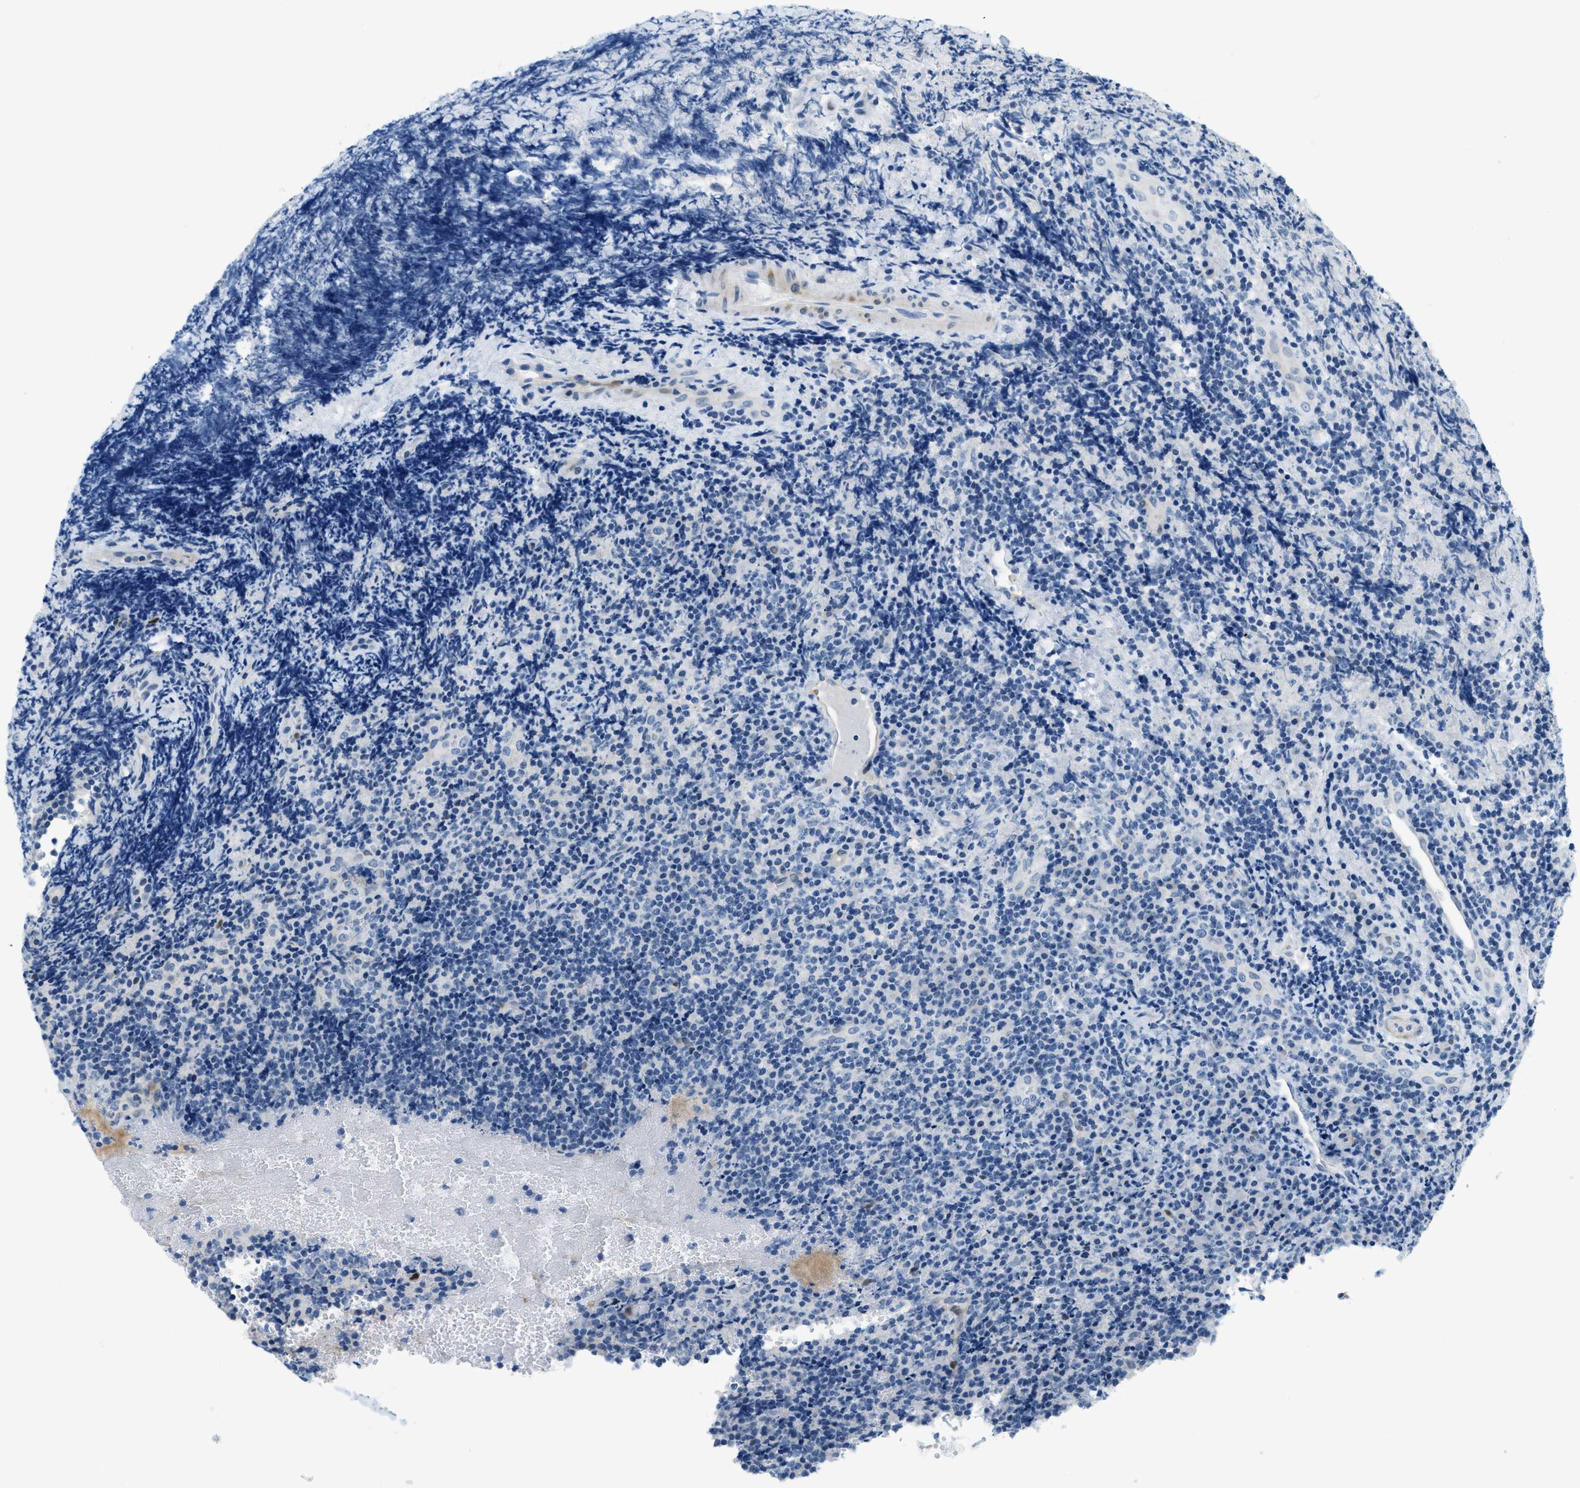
{"staining": {"intensity": "negative", "quantity": "none", "location": "none"}, "tissue": "lymphoma", "cell_type": "Tumor cells", "image_type": "cancer", "snomed": [{"axis": "morphology", "description": "Malignant lymphoma, non-Hodgkin's type, High grade"}, {"axis": "topography", "description": "Tonsil"}], "caption": "High-grade malignant lymphoma, non-Hodgkin's type was stained to show a protein in brown. There is no significant staining in tumor cells.", "gene": "CYP4X1", "patient": {"sex": "female", "age": 36}}